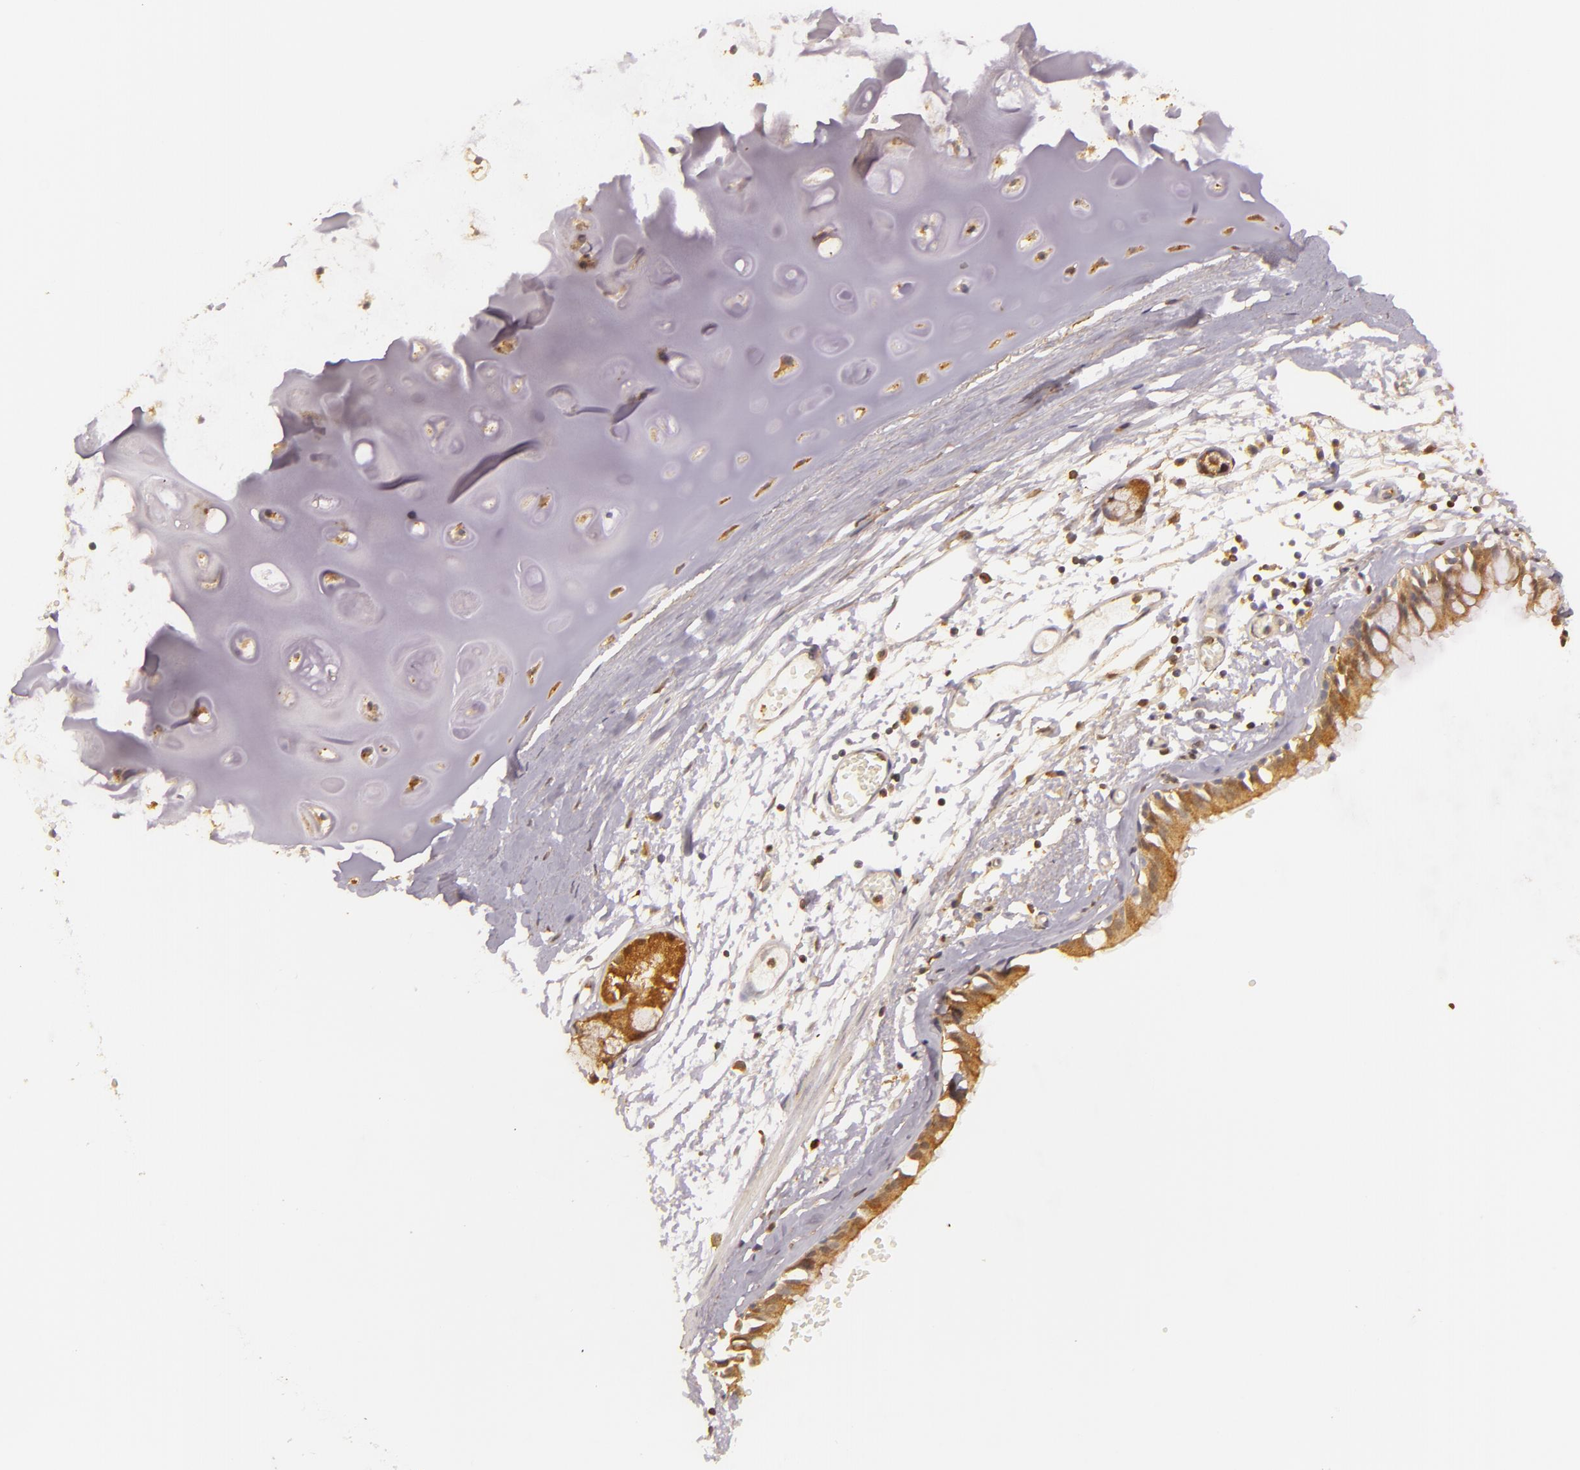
{"staining": {"intensity": "moderate", "quantity": "<25%", "location": "cytoplasmic/membranous"}, "tissue": "adipose tissue", "cell_type": "Adipocytes", "image_type": "normal", "snomed": [{"axis": "morphology", "description": "Normal tissue, NOS"}, {"axis": "topography", "description": "Bronchus"}, {"axis": "topography", "description": "Lung"}], "caption": "Adipocytes display low levels of moderate cytoplasmic/membranous staining in approximately <25% of cells in normal human adipose tissue.", "gene": "TOM1", "patient": {"sex": "female", "age": 56}}